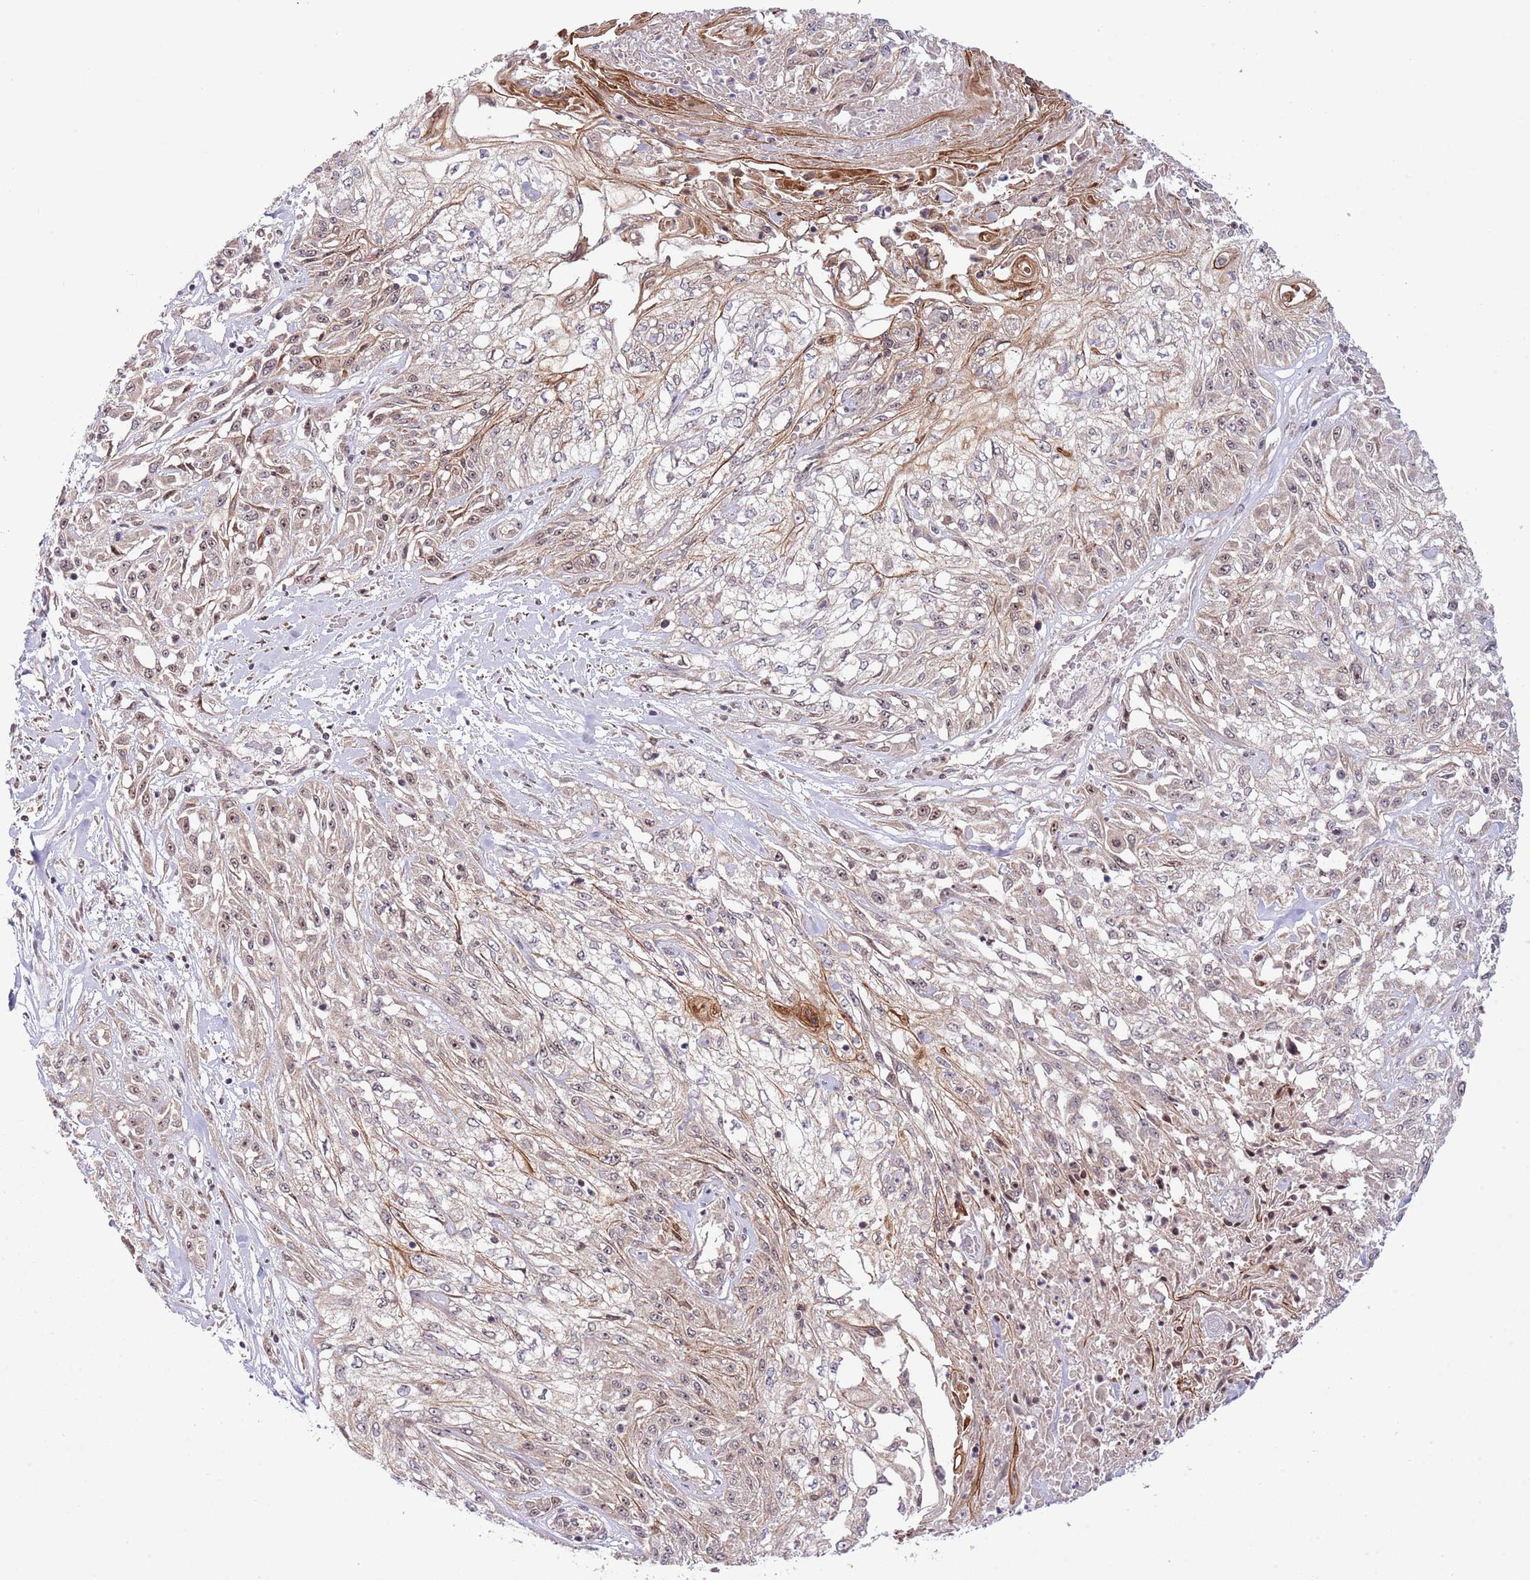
{"staining": {"intensity": "negative", "quantity": "none", "location": "none"}, "tissue": "skin cancer", "cell_type": "Tumor cells", "image_type": "cancer", "snomed": [{"axis": "morphology", "description": "Squamous cell carcinoma, NOS"}, {"axis": "morphology", "description": "Squamous cell carcinoma, metastatic, NOS"}, {"axis": "topography", "description": "Skin"}, {"axis": "topography", "description": "Lymph node"}], "caption": "Tumor cells are negative for protein expression in human skin metastatic squamous cell carcinoma.", "gene": "CHD1", "patient": {"sex": "male", "age": 75}}